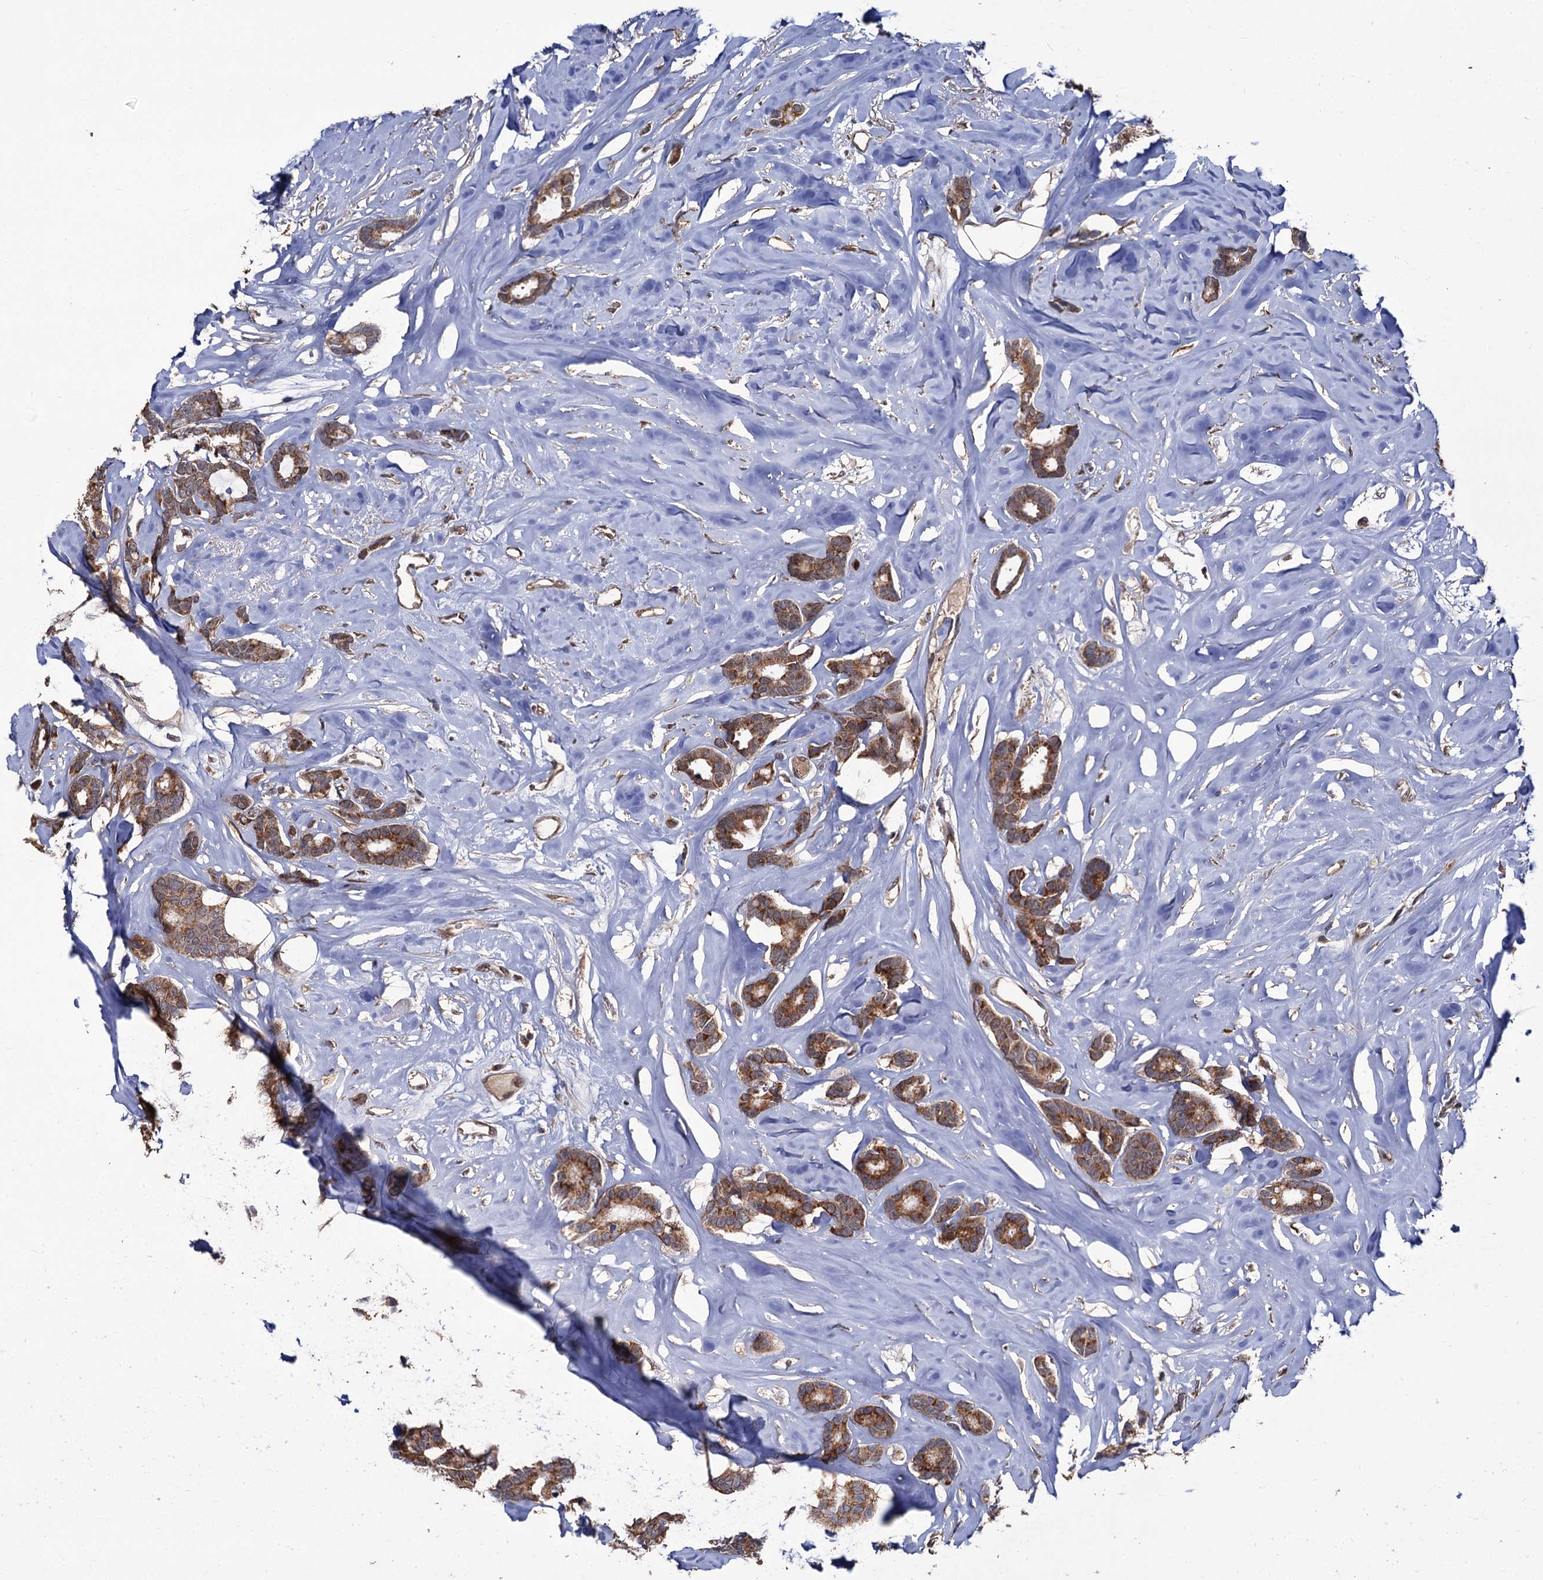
{"staining": {"intensity": "moderate", "quantity": ">75%", "location": "cytoplasmic/membranous"}, "tissue": "breast cancer", "cell_type": "Tumor cells", "image_type": "cancer", "snomed": [{"axis": "morphology", "description": "Duct carcinoma"}, {"axis": "topography", "description": "Breast"}], "caption": "A brown stain shows moderate cytoplasmic/membranous staining of a protein in human infiltrating ductal carcinoma (breast) tumor cells.", "gene": "LRRC63", "patient": {"sex": "female", "age": 87}}